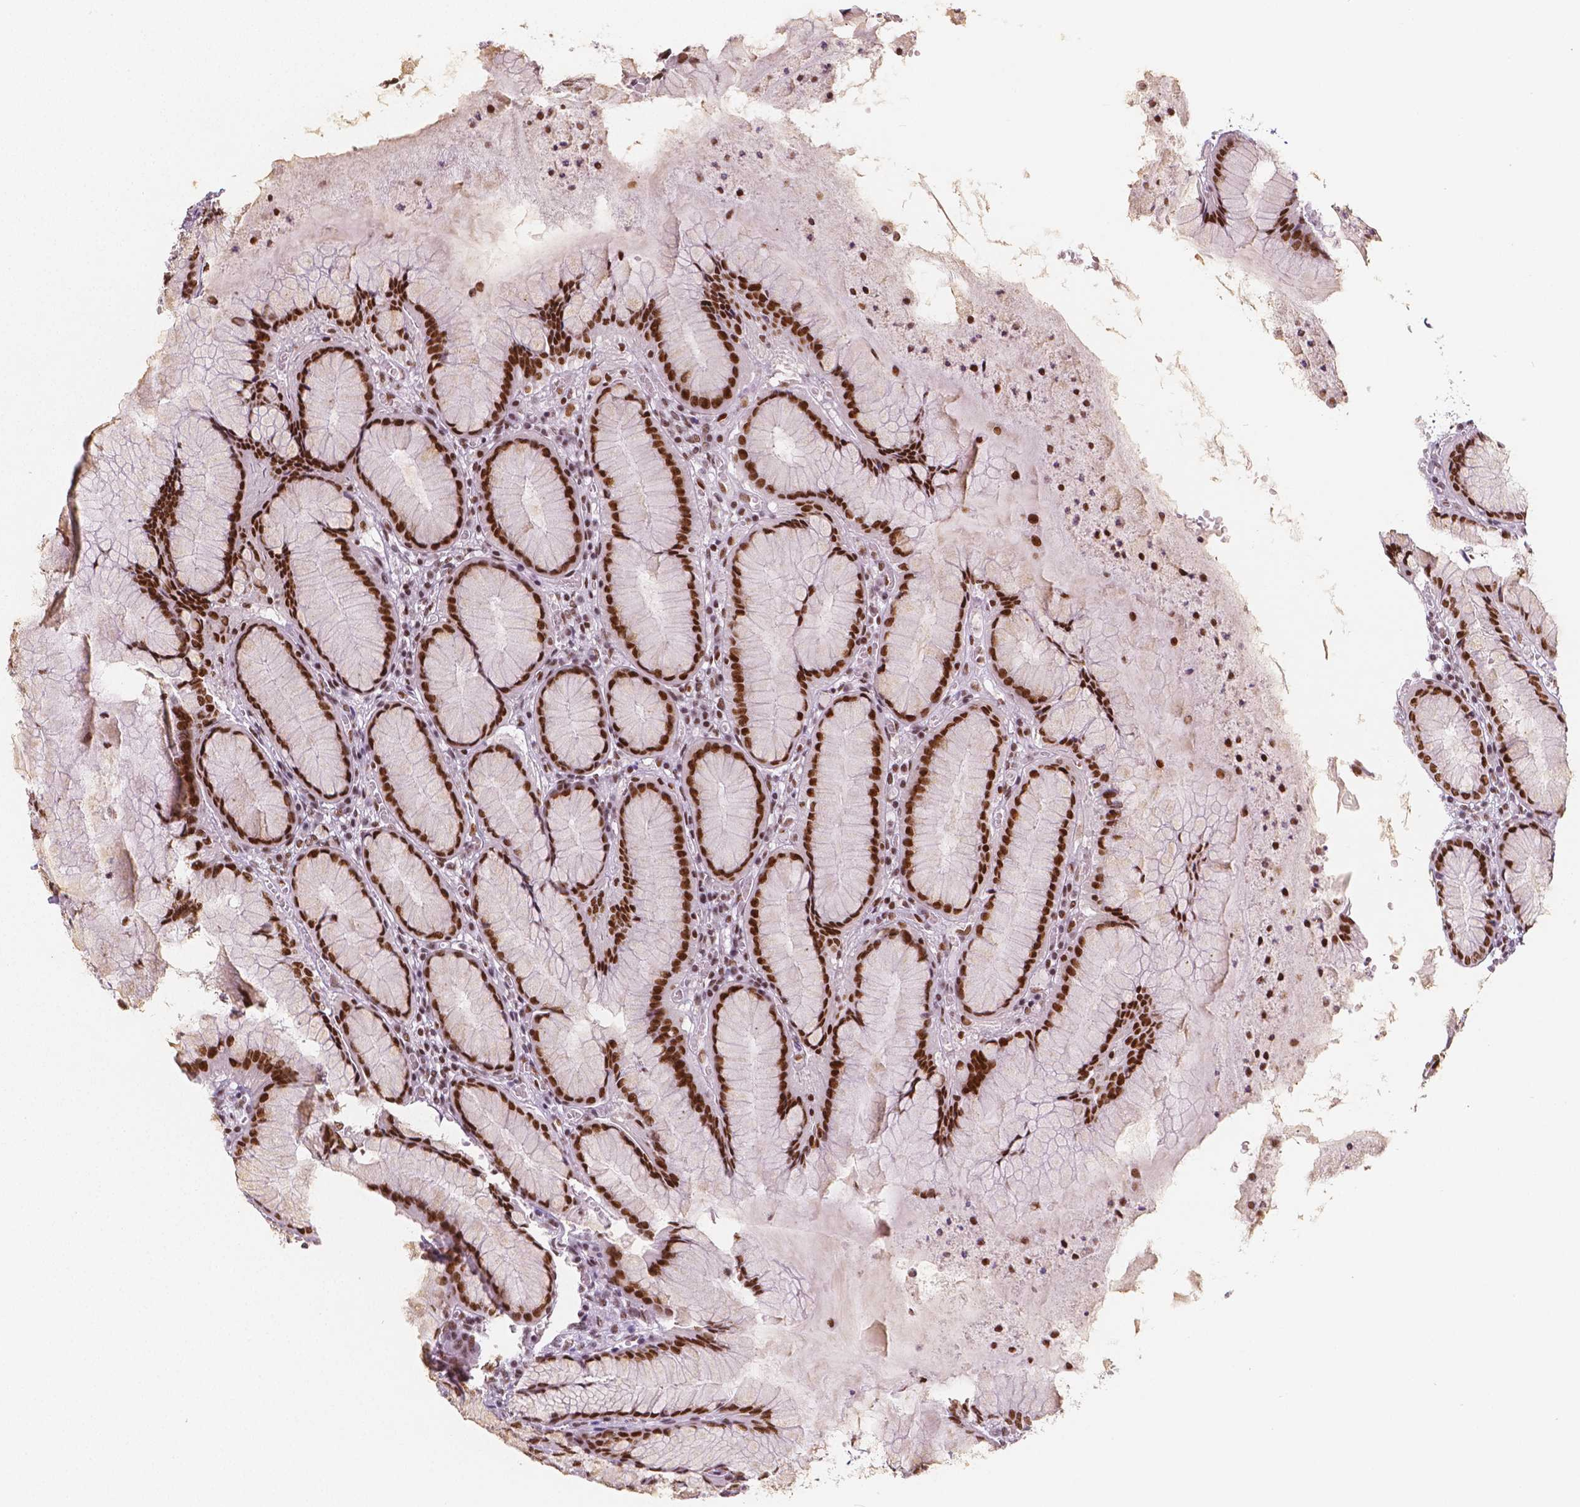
{"staining": {"intensity": "strong", "quantity": ">75%", "location": "nuclear"}, "tissue": "stomach", "cell_type": "Glandular cells", "image_type": "normal", "snomed": [{"axis": "morphology", "description": "Normal tissue, NOS"}, {"axis": "topography", "description": "Stomach"}], "caption": "The image exhibits staining of benign stomach, revealing strong nuclear protein staining (brown color) within glandular cells. Nuclei are stained in blue.", "gene": "HDAC1", "patient": {"sex": "male", "age": 55}}